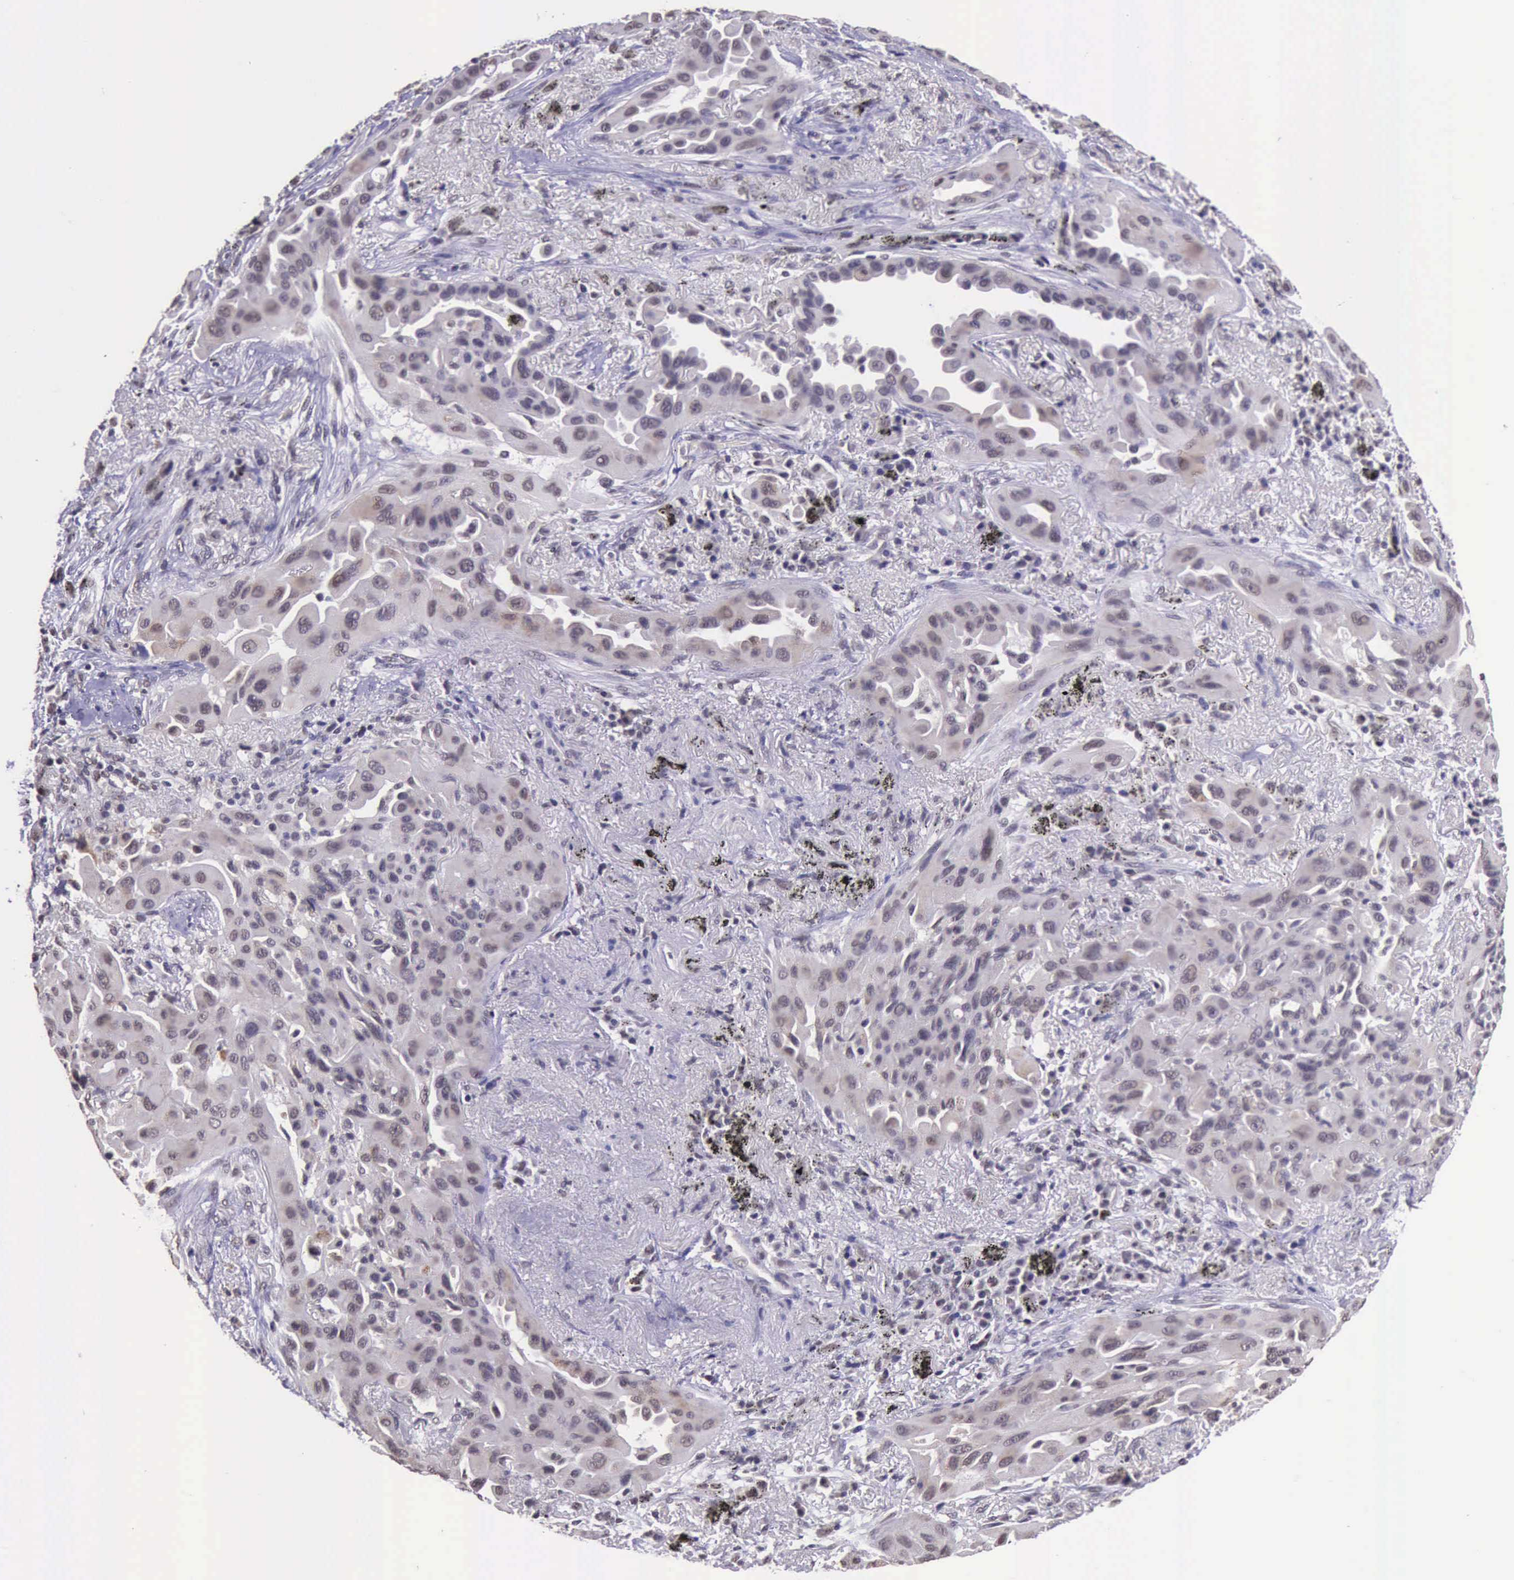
{"staining": {"intensity": "weak", "quantity": ">75%", "location": "nuclear"}, "tissue": "lung cancer", "cell_type": "Tumor cells", "image_type": "cancer", "snomed": [{"axis": "morphology", "description": "Adenocarcinoma, NOS"}, {"axis": "topography", "description": "Lung"}], "caption": "Immunohistochemical staining of lung adenocarcinoma shows low levels of weak nuclear protein staining in about >75% of tumor cells.", "gene": "PRPF39", "patient": {"sex": "male", "age": 68}}